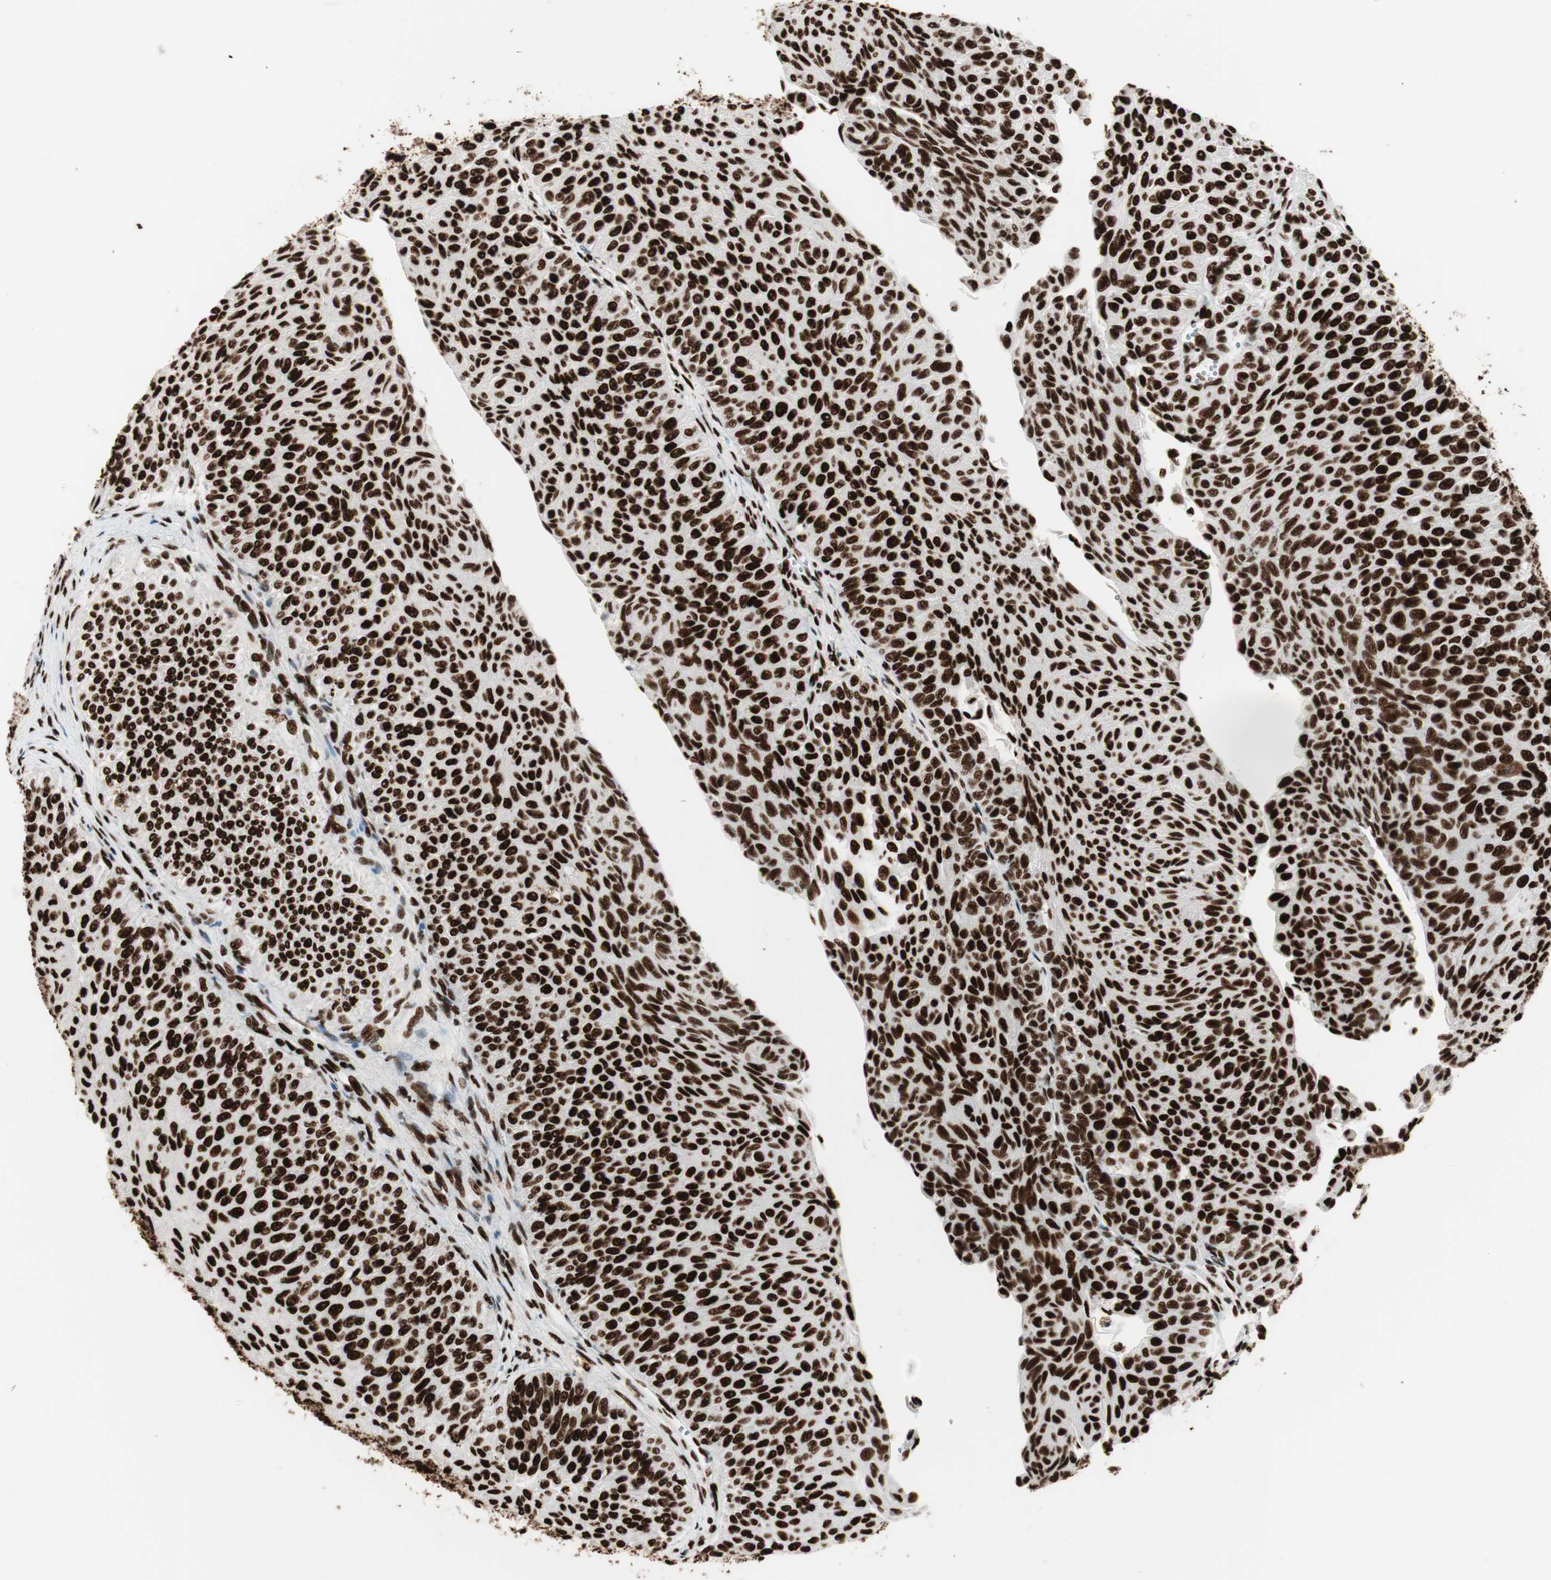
{"staining": {"intensity": "strong", "quantity": ">75%", "location": "nuclear"}, "tissue": "urothelial cancer", "cell_type": "Tumor cells", "image_type": "cancer", "snomed": [{"axis": "morphology", "description": "Urothelial carcinoma, Low grade"}, {"axis": "topography", "description": "Urinary bladder"}], "caption": "DAB (3,3'-diaminobenzidine) immunohistochemical staining of urothelial cancer demonstrates strong nuclear protein staining in about >75% of tumor cells.", "gene": "PSME3", "patient": {"sex": "male", "age": 78}}